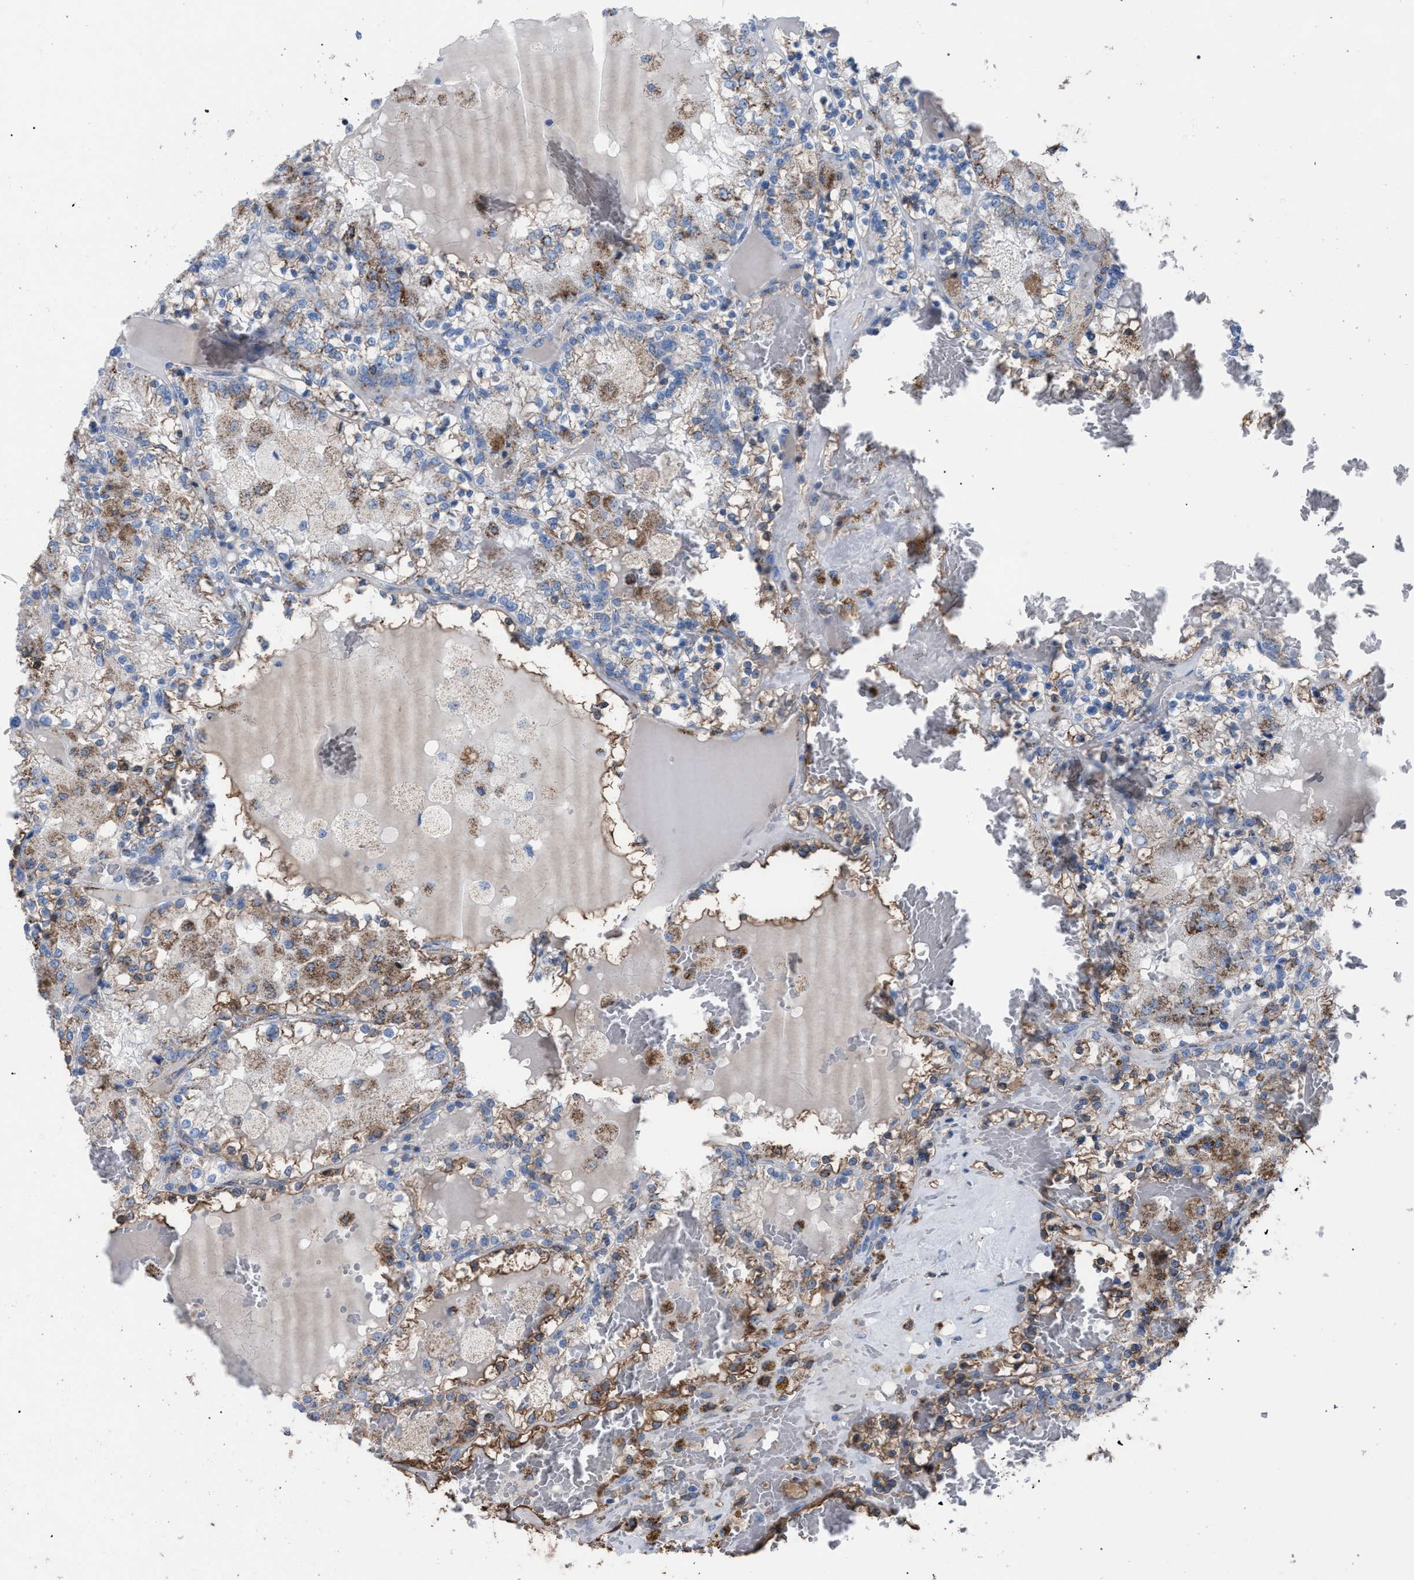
{"staining": {"intensity": "moderate", "quantity": "25%-75%", "location": "cytoplasmic/membranous"}, "tissue": "renal cancer", "cell_type": "Tumor cells", "image_type": "cancer", "snomed": [{"axis": "morphology", "description": "Adenocarcinoma, NOS"}, {"axis": "topography", "description": "Kidney"}], "caption": "There is medium levels of moderate cytoplasmic/membranous staining in tumor cells of renal adenocarcinoma, as demonstrated by immunohistochemical staining (brown color).", "gene": "HSD17B4", "patient": {"sex": "female", "age": 56}}